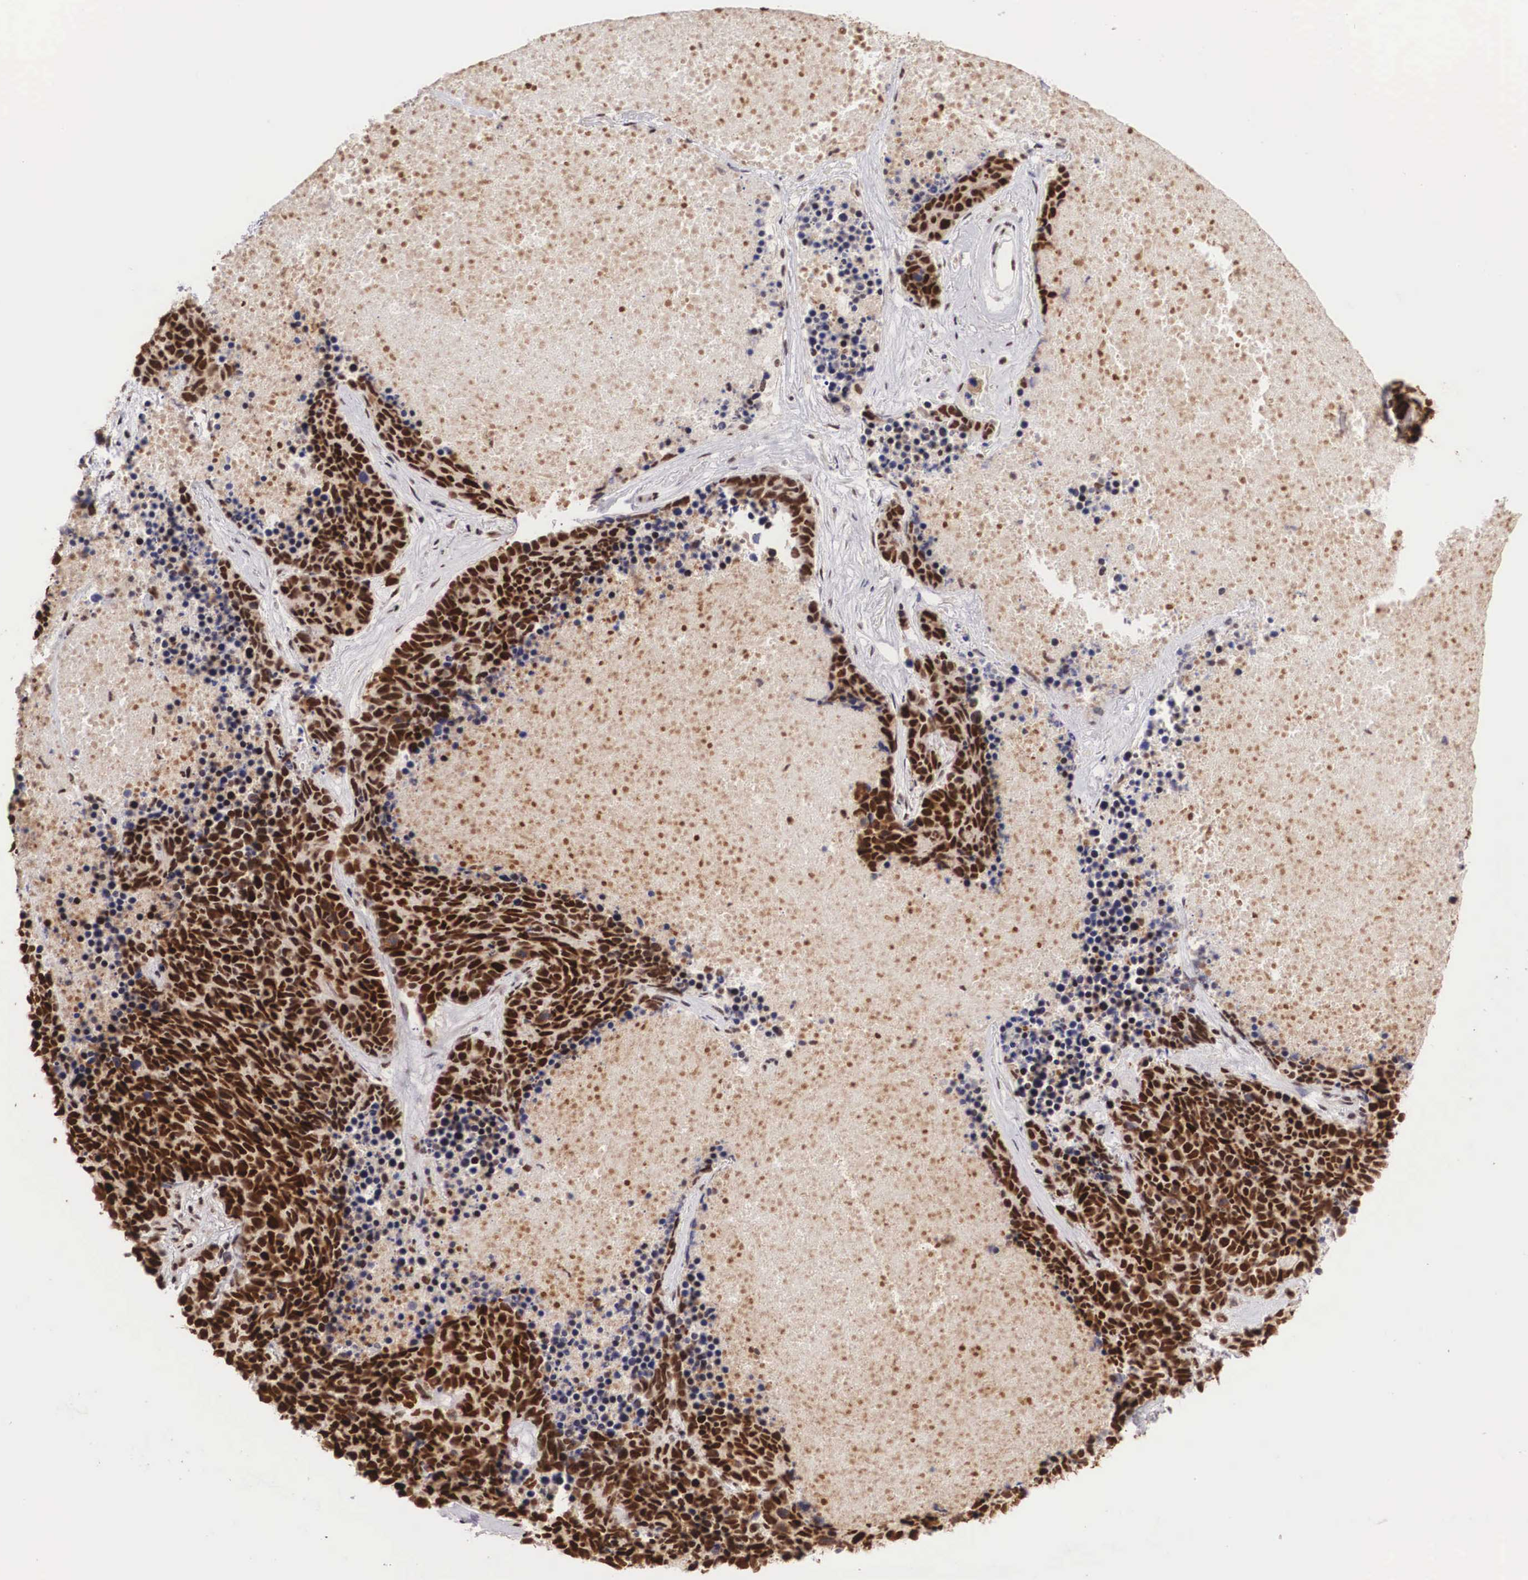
{"staining": {"intensity": "strong", "quantity": ">75%", "location": "nuclear"}, "tissue": "lung cancer", "cell_type": "Tumor cells", "image_type": "cancer", "snomed": [{"axis": "morphology", "description": "Neoplasm, malignant, NOS"}, {"axis": "topography", "description": "Lung"}], "caption": "Tumor cells exhibit high levels of strong nuclear expression in approximately >75% of cells in lung cancer (malignant neoplasm).", "gene": "HTATSF1", "patient": {"sex": "female", "age": 75}}